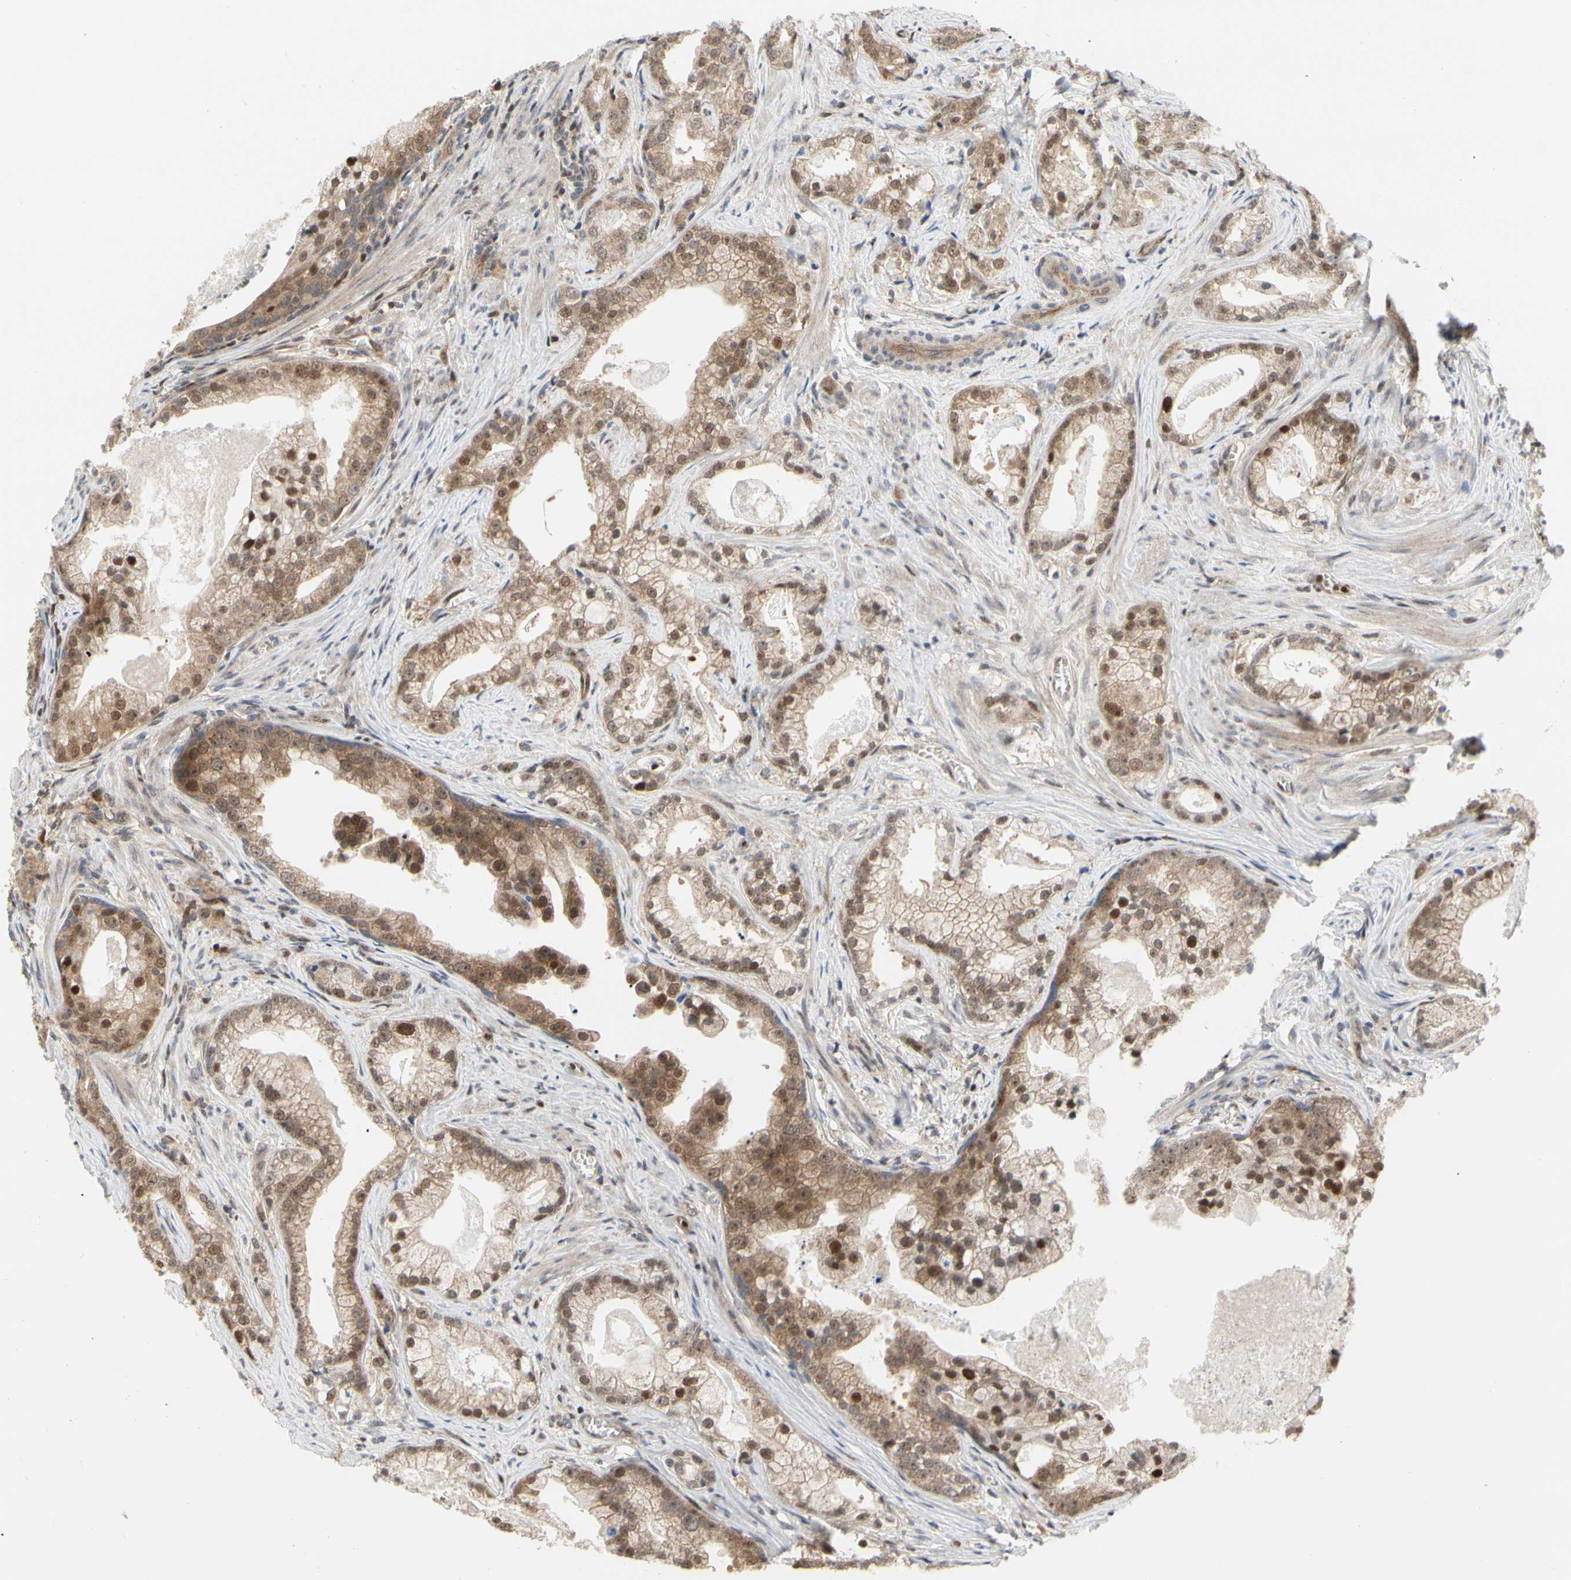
{"staining": {"intensity": "moderate", "quantity": ">75%", "location": "cytoplasmic/membranous,nuclear"}, "tissue": "prostate cancer", "cell_type": "Tumor cells", "image_type": "cancer", "snomed": [{"axis": "morphology", "description": "Adenocarcinoma, Low grade"}, {"axis": "topography", "description": "Prostate"}], "caption": "A brown stain highlights moderate cytoplasmic/membranous and nuclear expression of a protein in human prostate adenocarcinoma (low-grade) tumor cells.", "gene": "CDK5", "patient": {"sex": "male", "age": 59}}